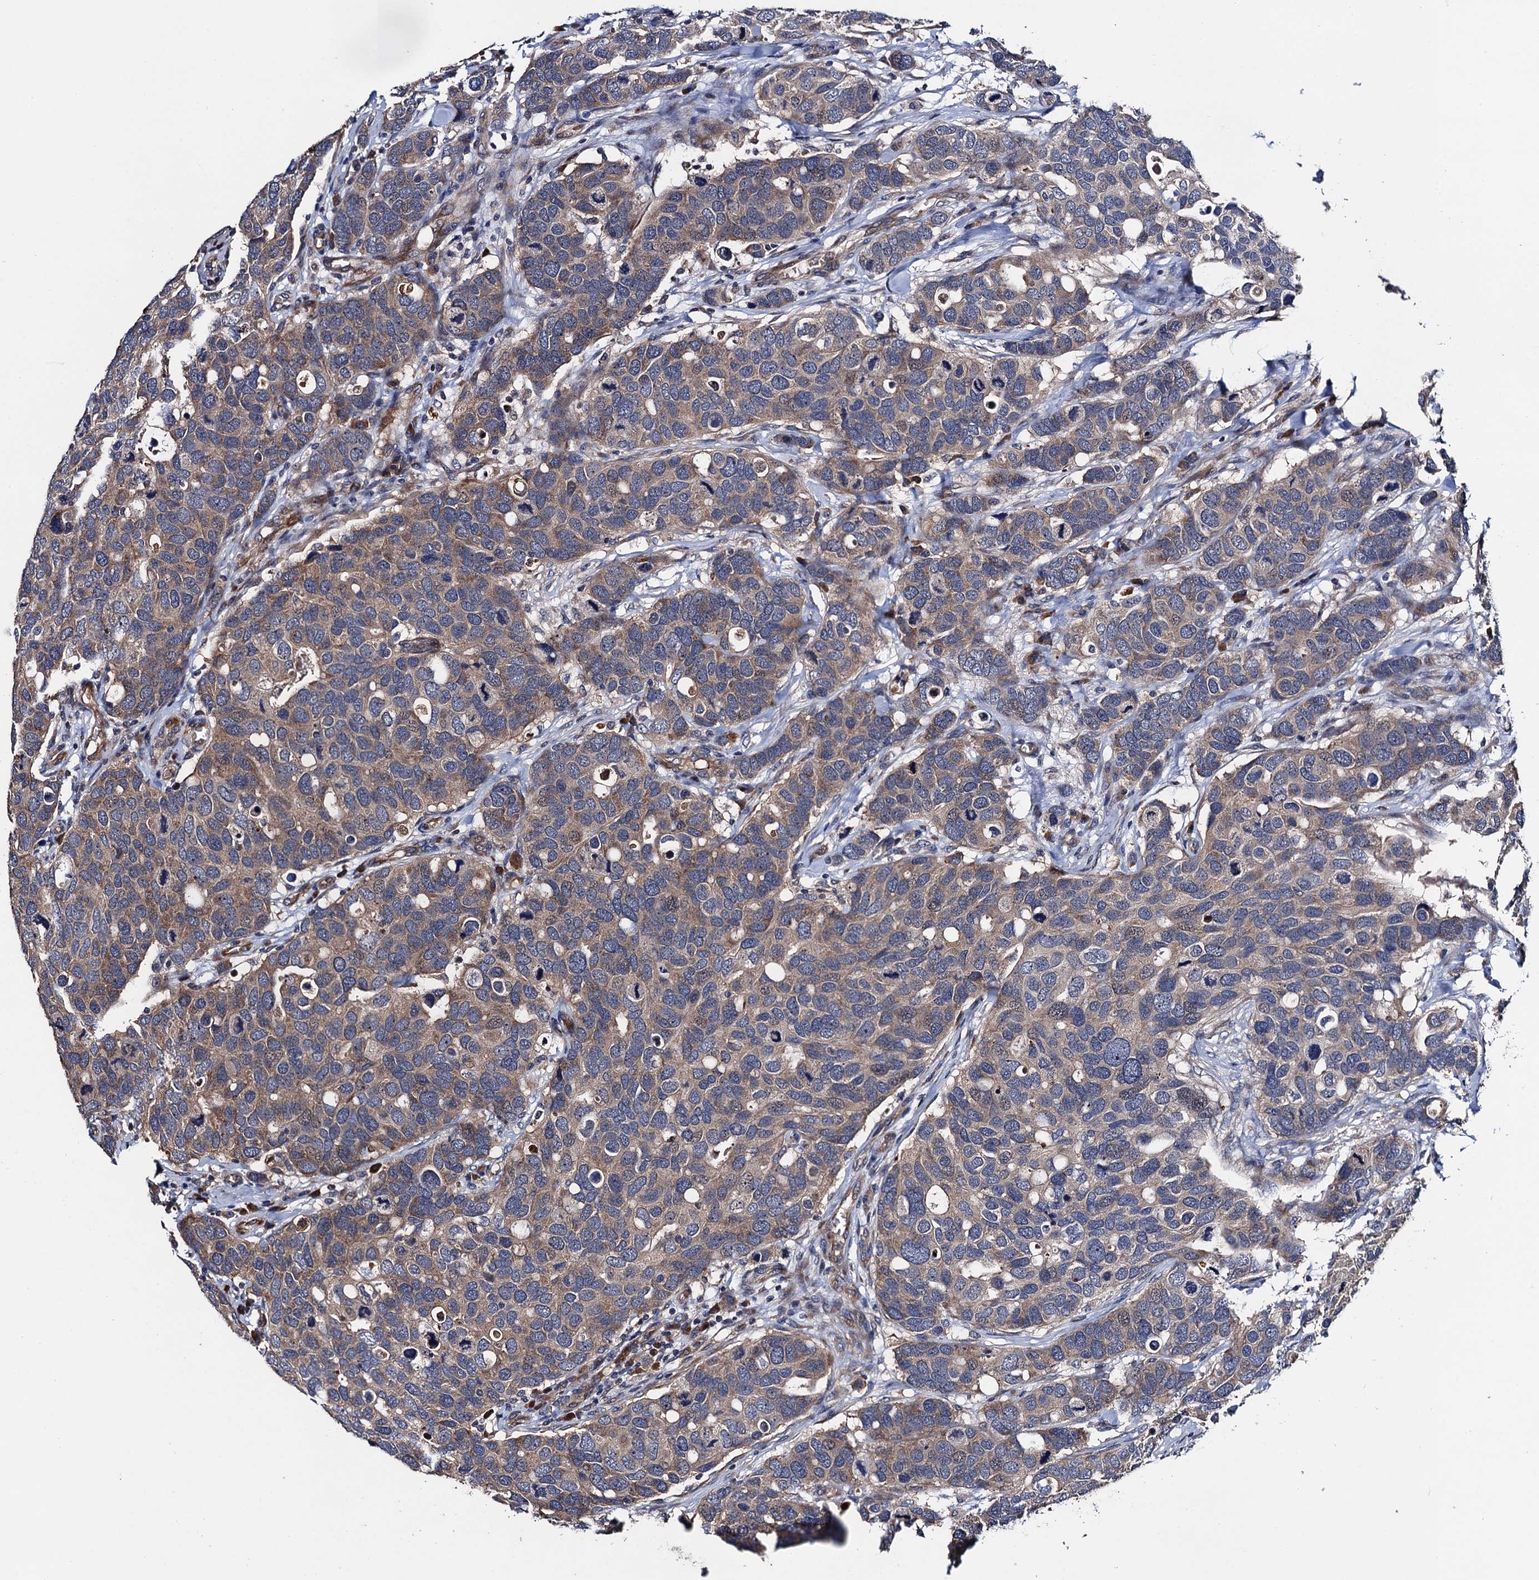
{"staining": {"intensity": "weak", "quantity": ">75%", "location": "cytoplasmic/membranous"}, "tissue": "breast cancer", "cell_type": "Tumor cells", "image_type": "cancer", "snomed": [{"axis": "morphology", "description": "Duct carcinoma"}, {"axis": "topography", "description": "Breast"}], "caption": "Breast cancer tissue reveals weak cytoplasmic/membranous positivity in approximately >75% of tumor cells, visualized by immunohistochemistry.", "gene": "TRMT112", "patient": {"sex": "female", "age": 83}}